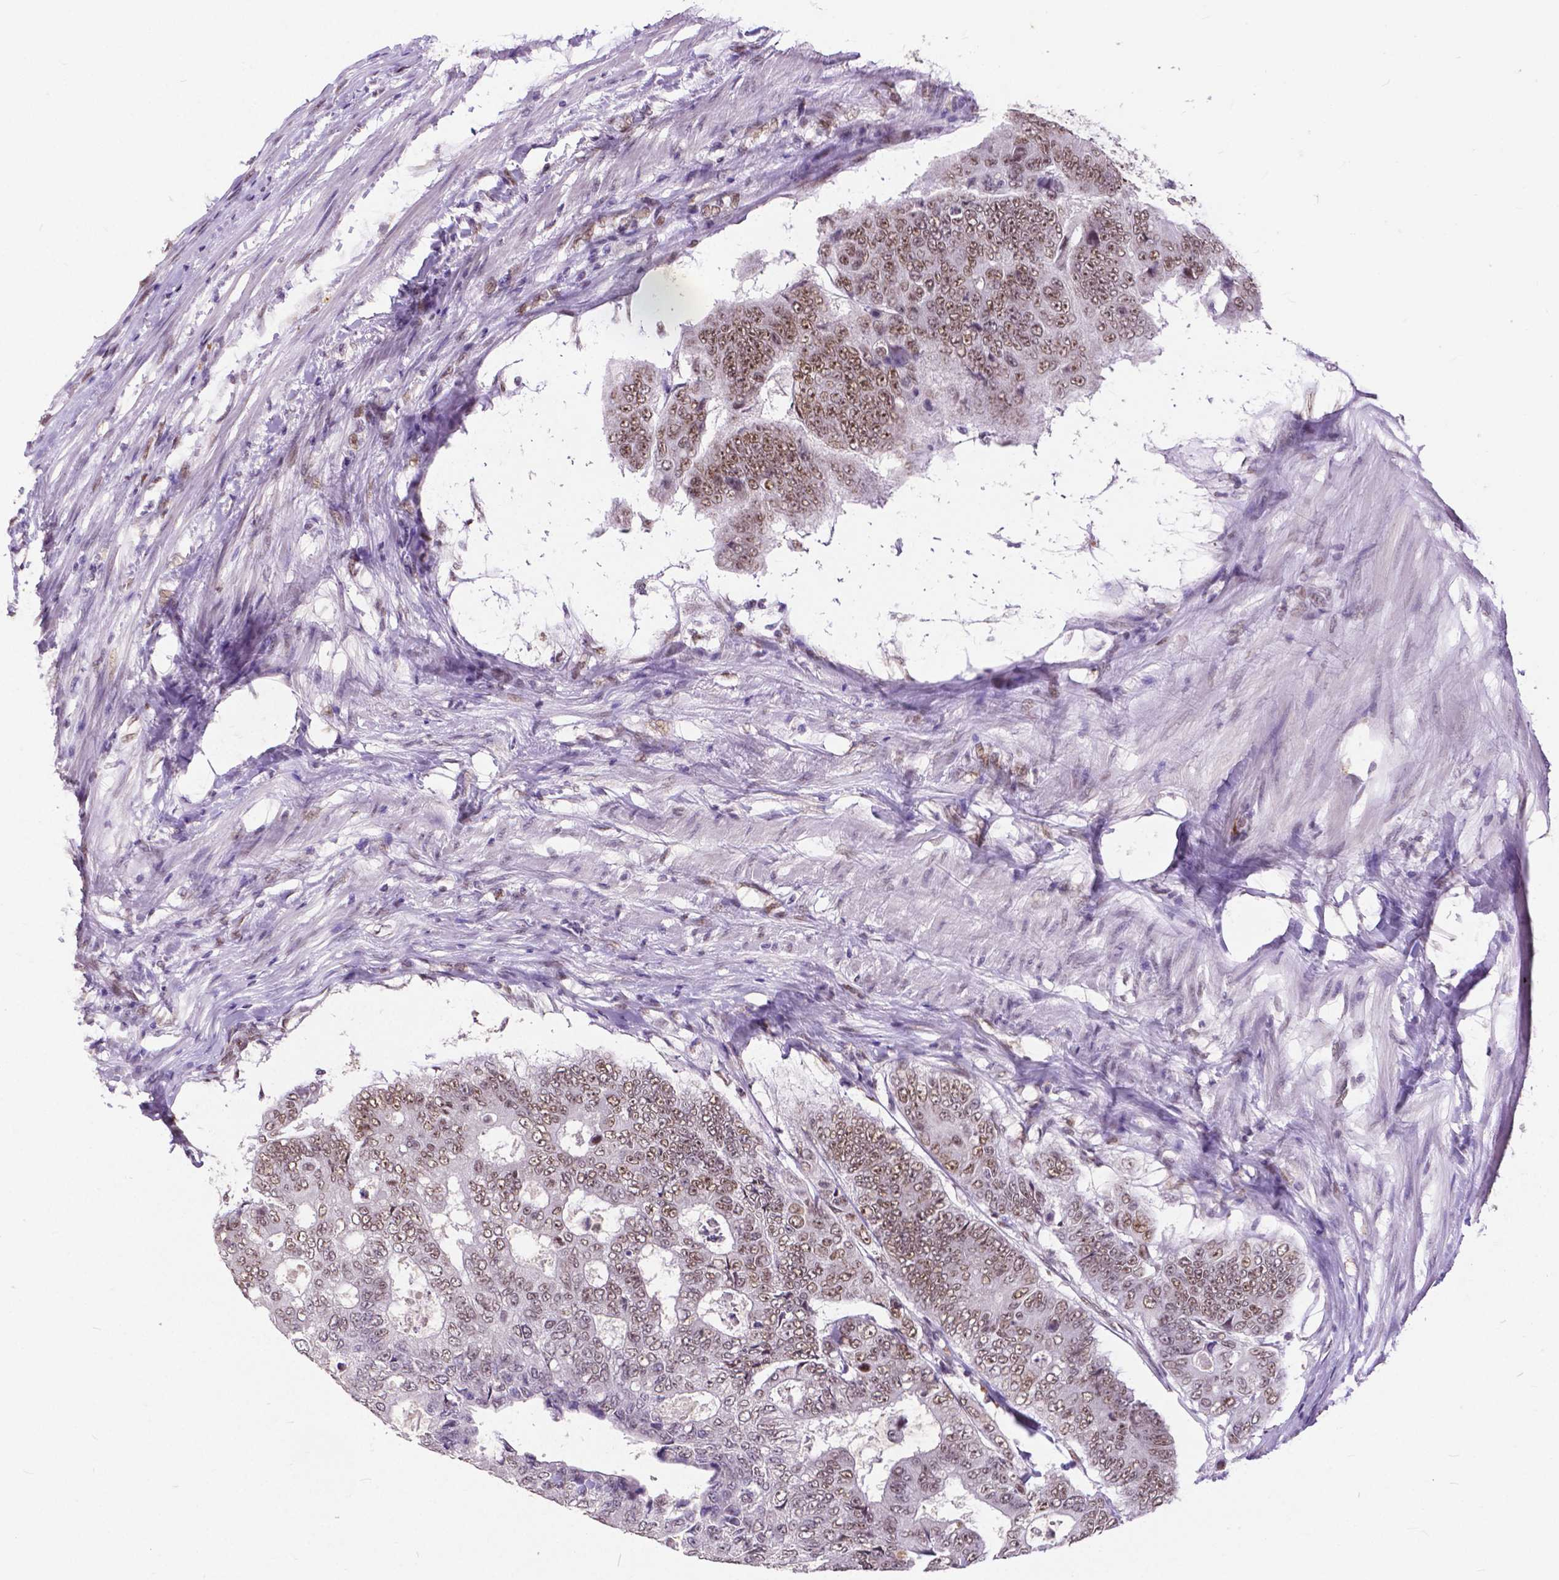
{"staining": {"intensity": "moderate", "quantity": ">75%", "location": "nuclear"}, "tissue": "colorectal cancer", "cell_type": "Tumor cells", "image_type": "cancer", "snomed": [{"axis": "morphology", "description": "Adenocarcinoma, NOS"}, {"axis": "topography", "description": "Colon"}], "caption": "There is medium levels of moderate nuclear staining in tumor cells of colorectal cancer, as demonstrated by immunohistochemical staining (brown color).", "gene": "ATRX", "patient": {"sex": "female", "age": 48}}